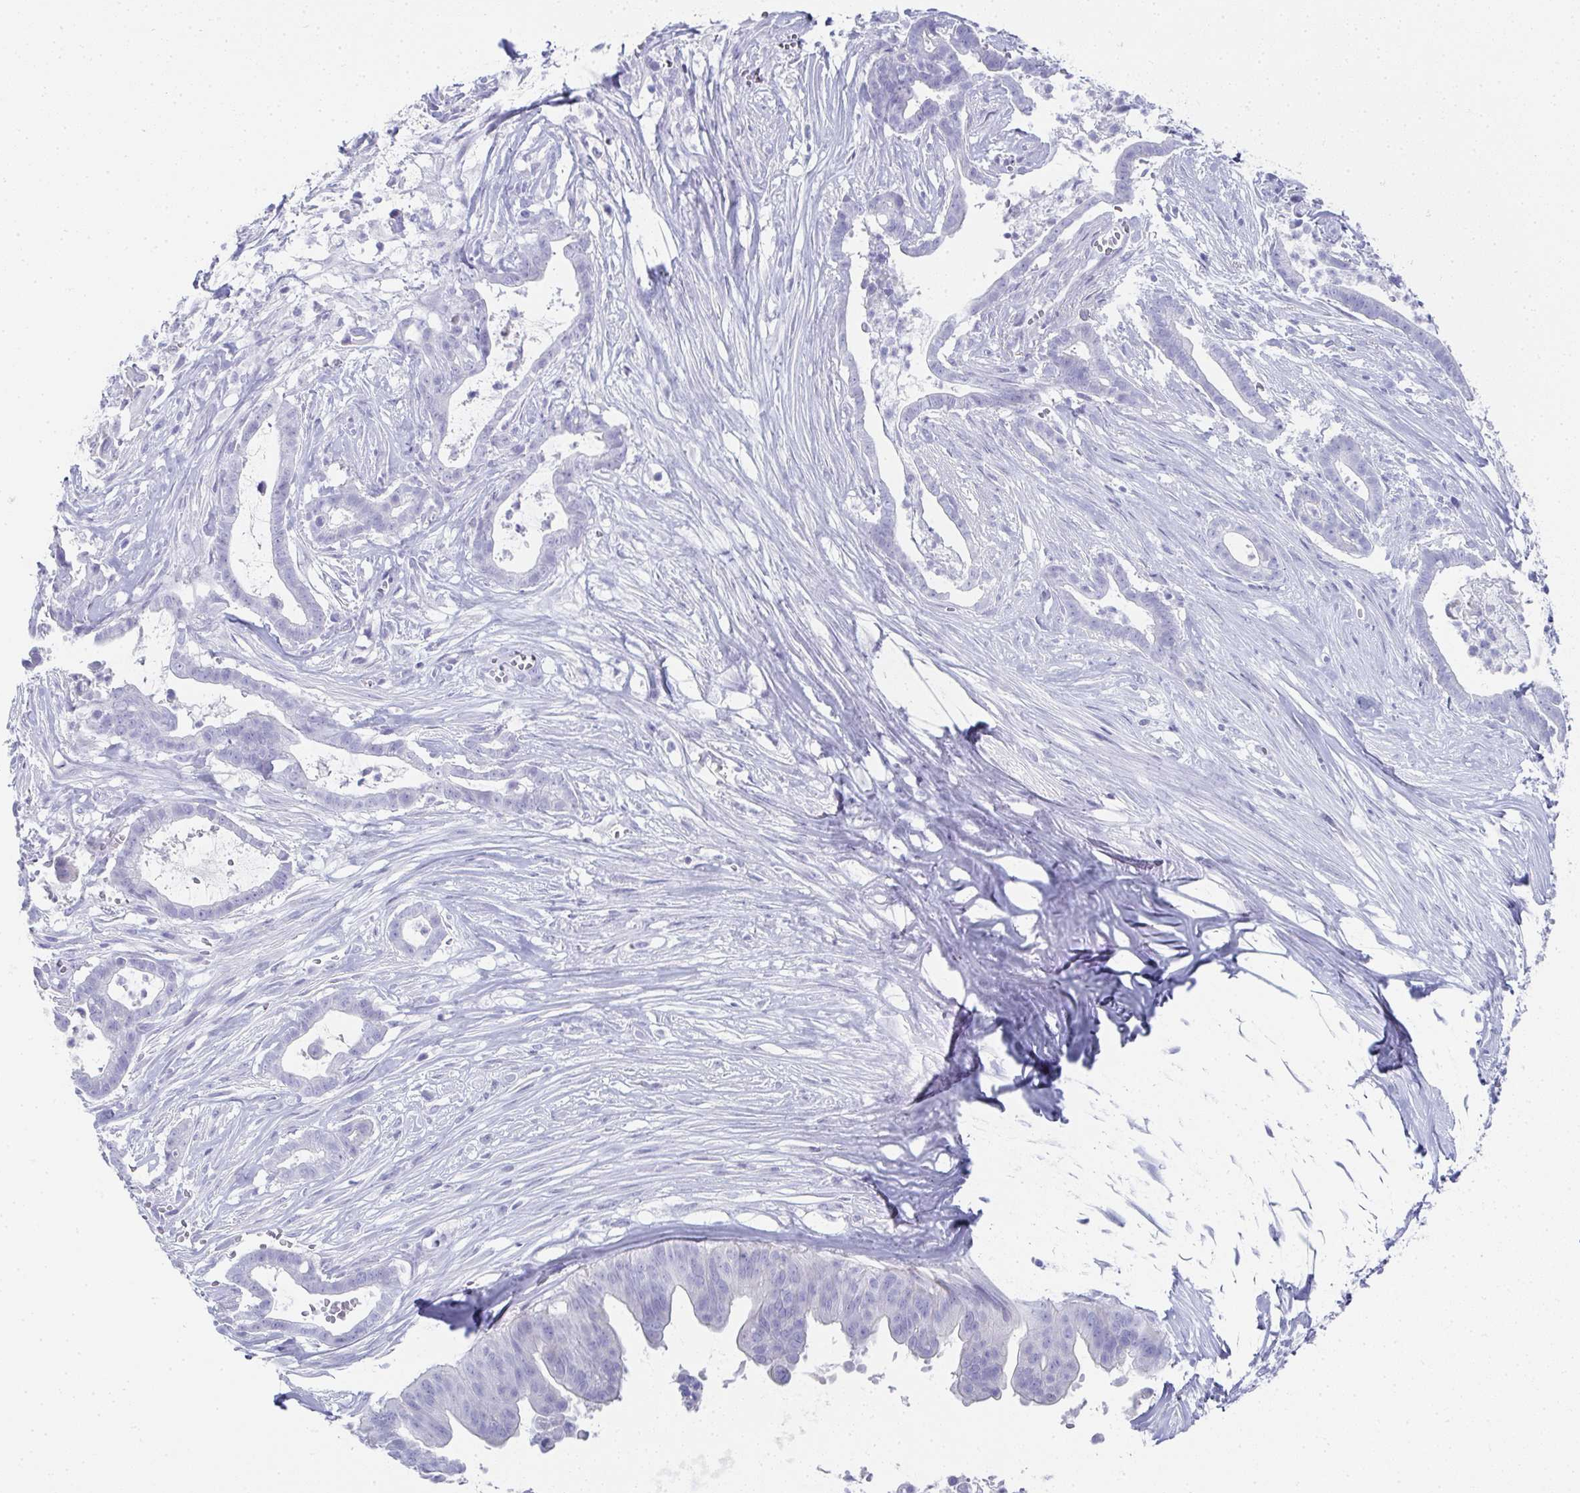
{"staining": {"intensity": "negative", "quantity": "none", "location": "none"}, "tissue": "pancreatic cancer", "cell_type": "Tumor cells", "image_type": "cancer", "snomed": [{"axis": "morphology", "description": "Adenocarcinoma, NOS"}, {"axis": "topography", "description": "Pancreas"}], "caption": "Tumor cells are negative for brown protein staining in adenocarcinoma (pancreatic).", "gene": "SYCP1", "patient": {"sex": "male", "age": 61}}